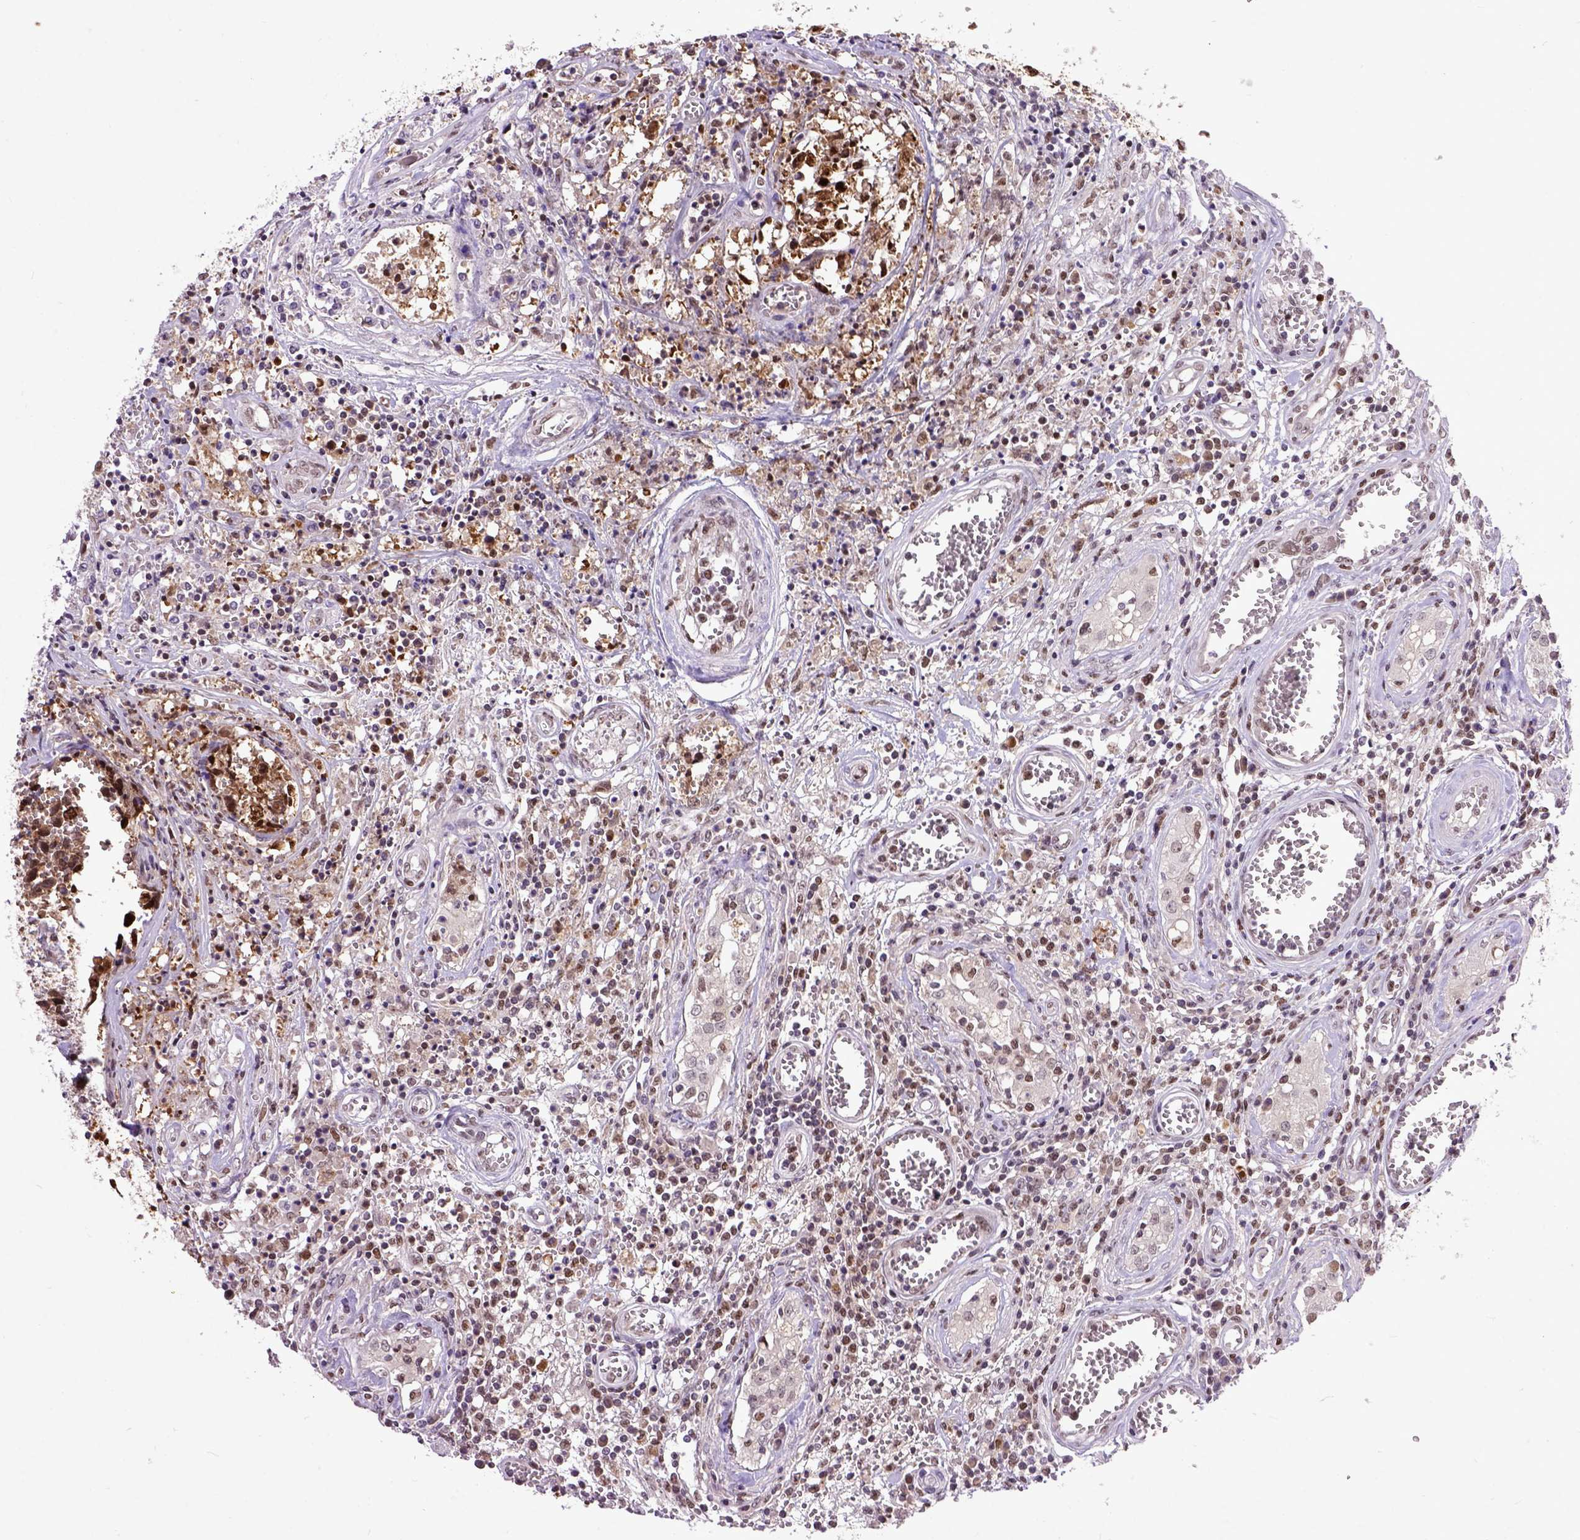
{"staining": {"intensity": "moderate", "quantity": ">75%", "location": "nuclear"}, "tissue": "testis cancer", "cell_type": "Tumor cells", "image_type": "cancer", "snomed": [{"axis": "morphology", "description": "Carcinoma, Embryonal, NOS"}, {"axis": "topography", "description": "Testis"}], "caption": "Immunohistochemistry (IHC) histopathology image of neoplastic tissue: embryonal carcinoma (testis) stained using IHC demonstrates medium levels of moderate protein expression localized specifically in the nuclear of tumor cells, appearing as a nuclear brown color.", "gene": "RCC2", "patient": {"sex": "male", "age": 36}}